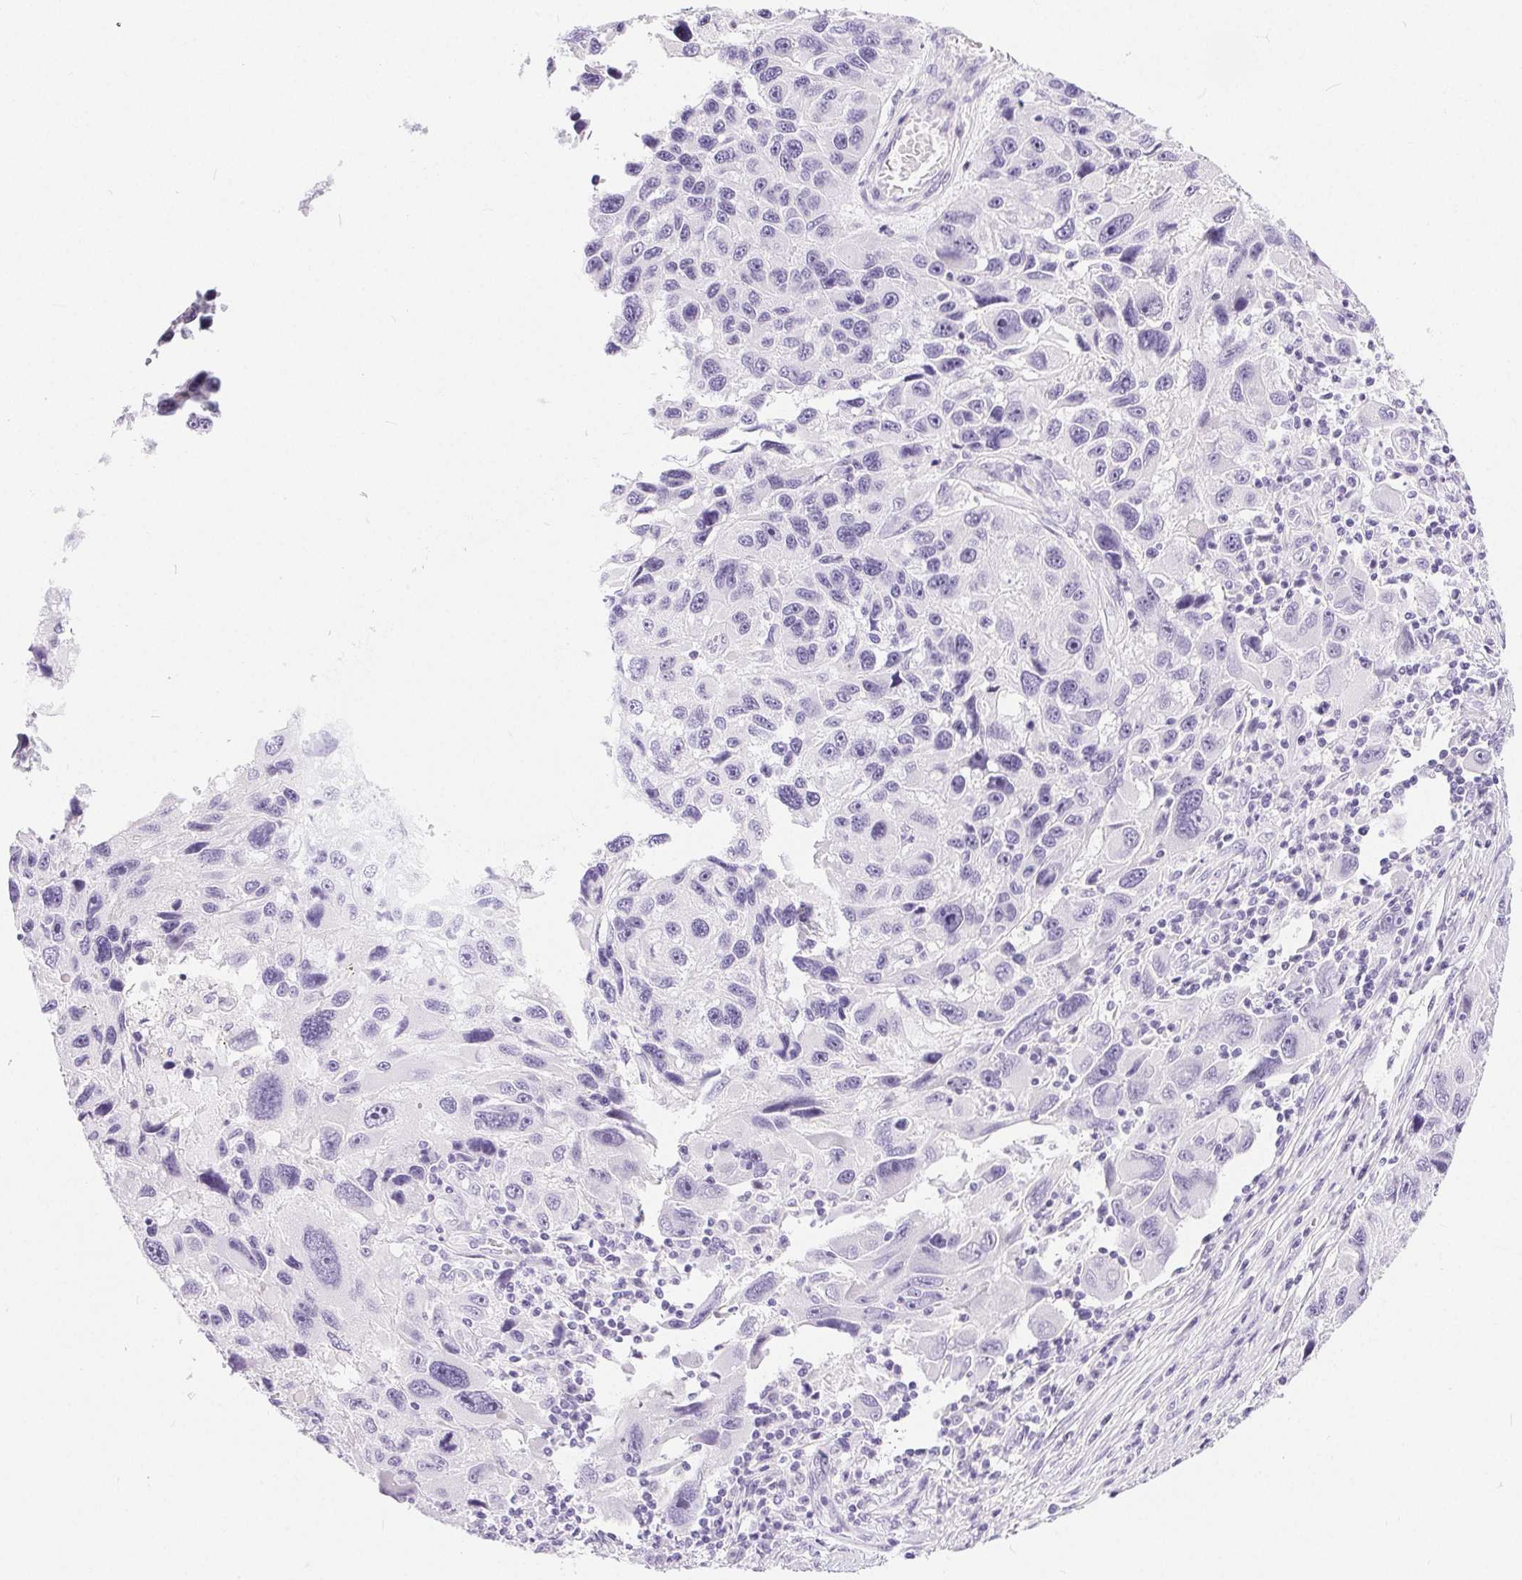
{"staining": {"intensity": "negative", "quantity": "none", "location": "none"}, "tissue": "melanoma", "cell_type": "Tumor cells", "image_type": "cancer", "snomed": [{"axis": "morphology", "description": "Malignant melanoma, NOS"}, {"axis": "topography", "description": "Skin"}], "caption": "There is no significant expression in tumor cells of malignant melanoma.", "gene": "XDH", "patient": {"sex": "male", "age": 53}}